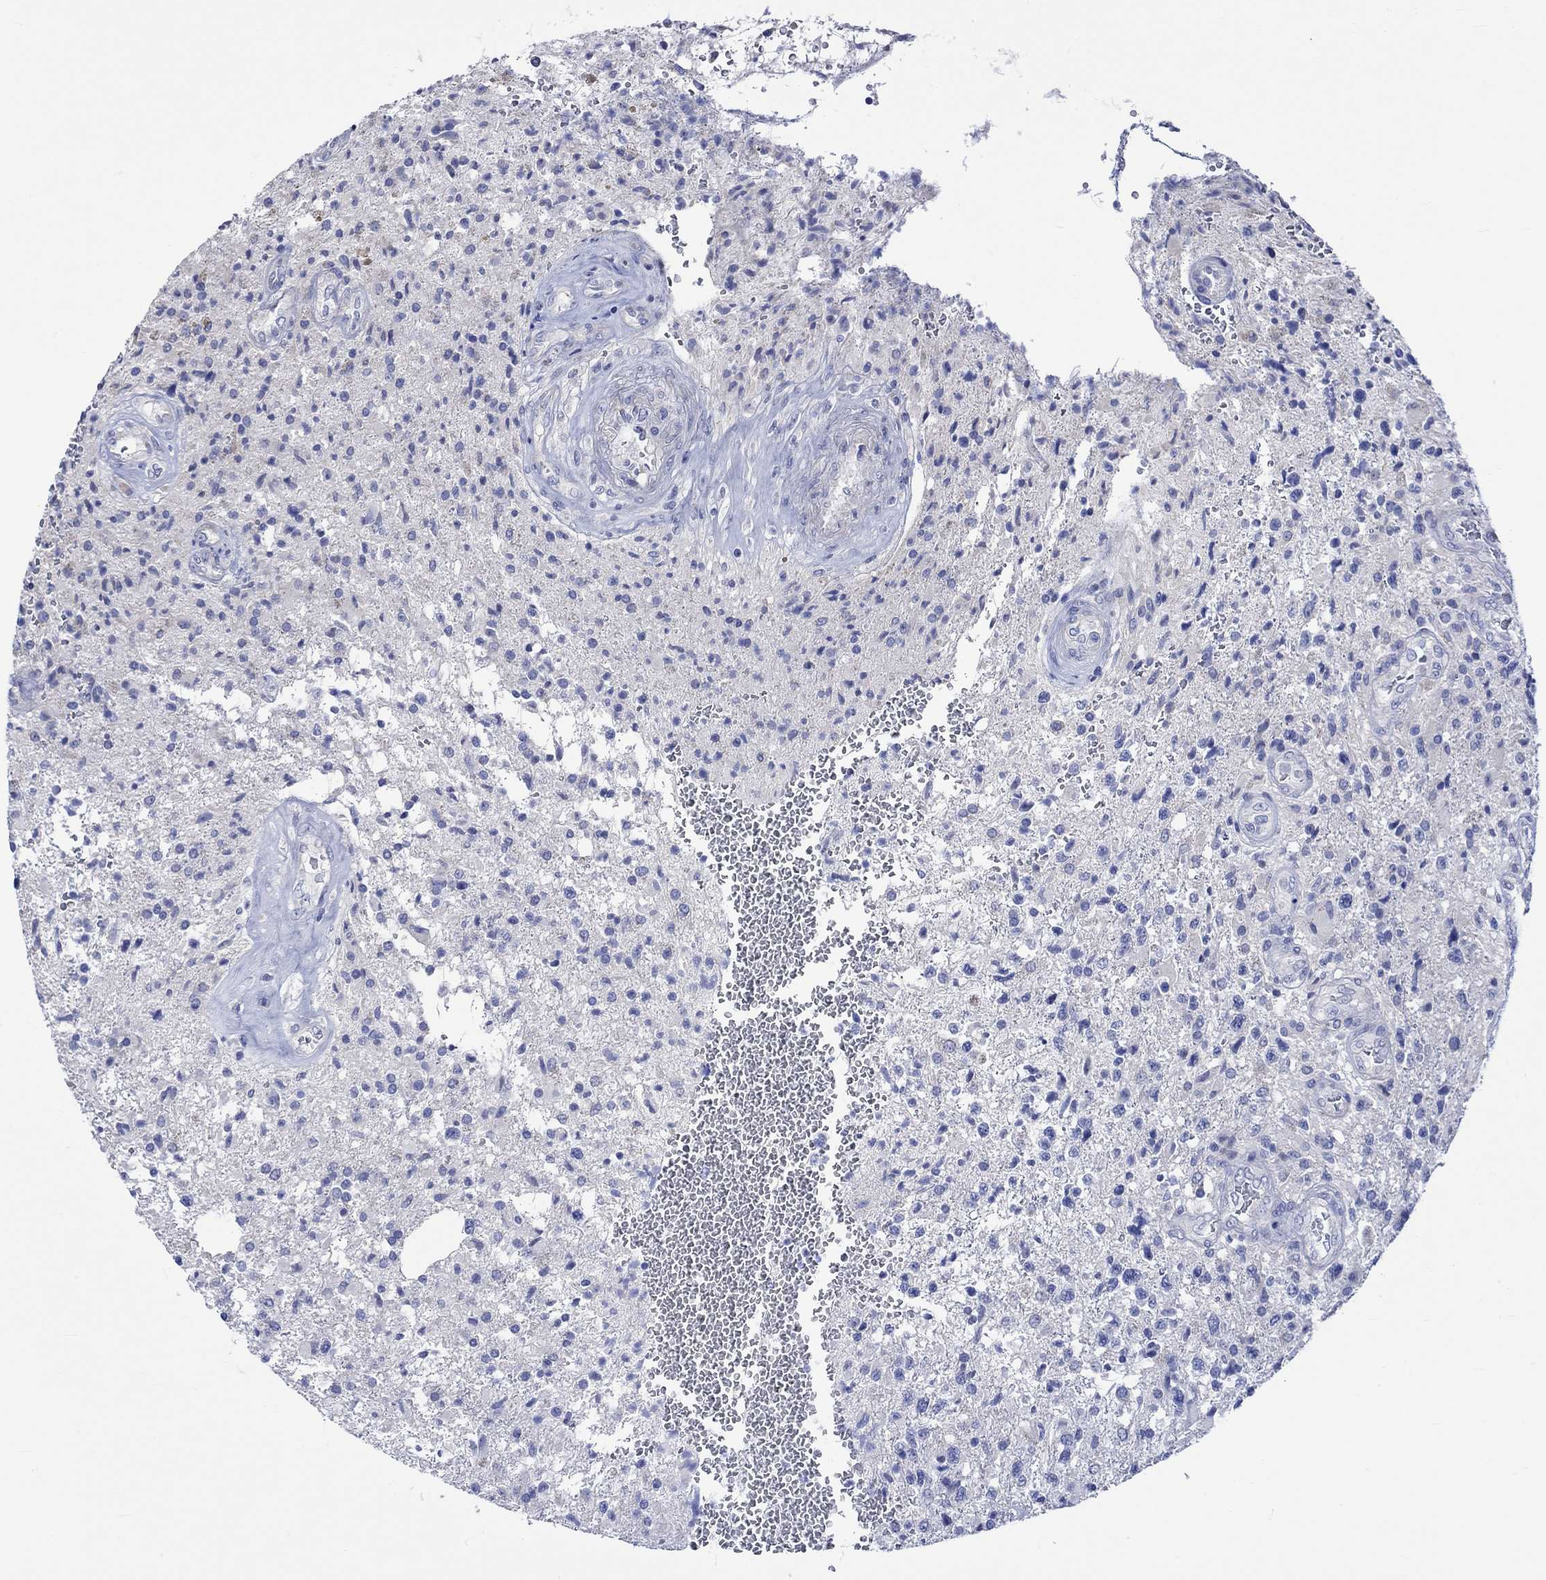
{"staining": {"intensity": "negative", "quantity": "none", "location": "none"}, "tissue": "glioma", "cell_type": "Tumor cells", "image_type": "cancer", "snomed": [{"axis": "morphology", "description": "Glioma, malignant, High grade"}, {"axis": "topography", "description": "Brain"}], "caption": "A high-resolution micrograph shows immunohistochemistry staining of glioma, which shows no significant positivity in tumor cells.", "gene": "HARBI1", "patient": {"sex": "male", "age": 56}}